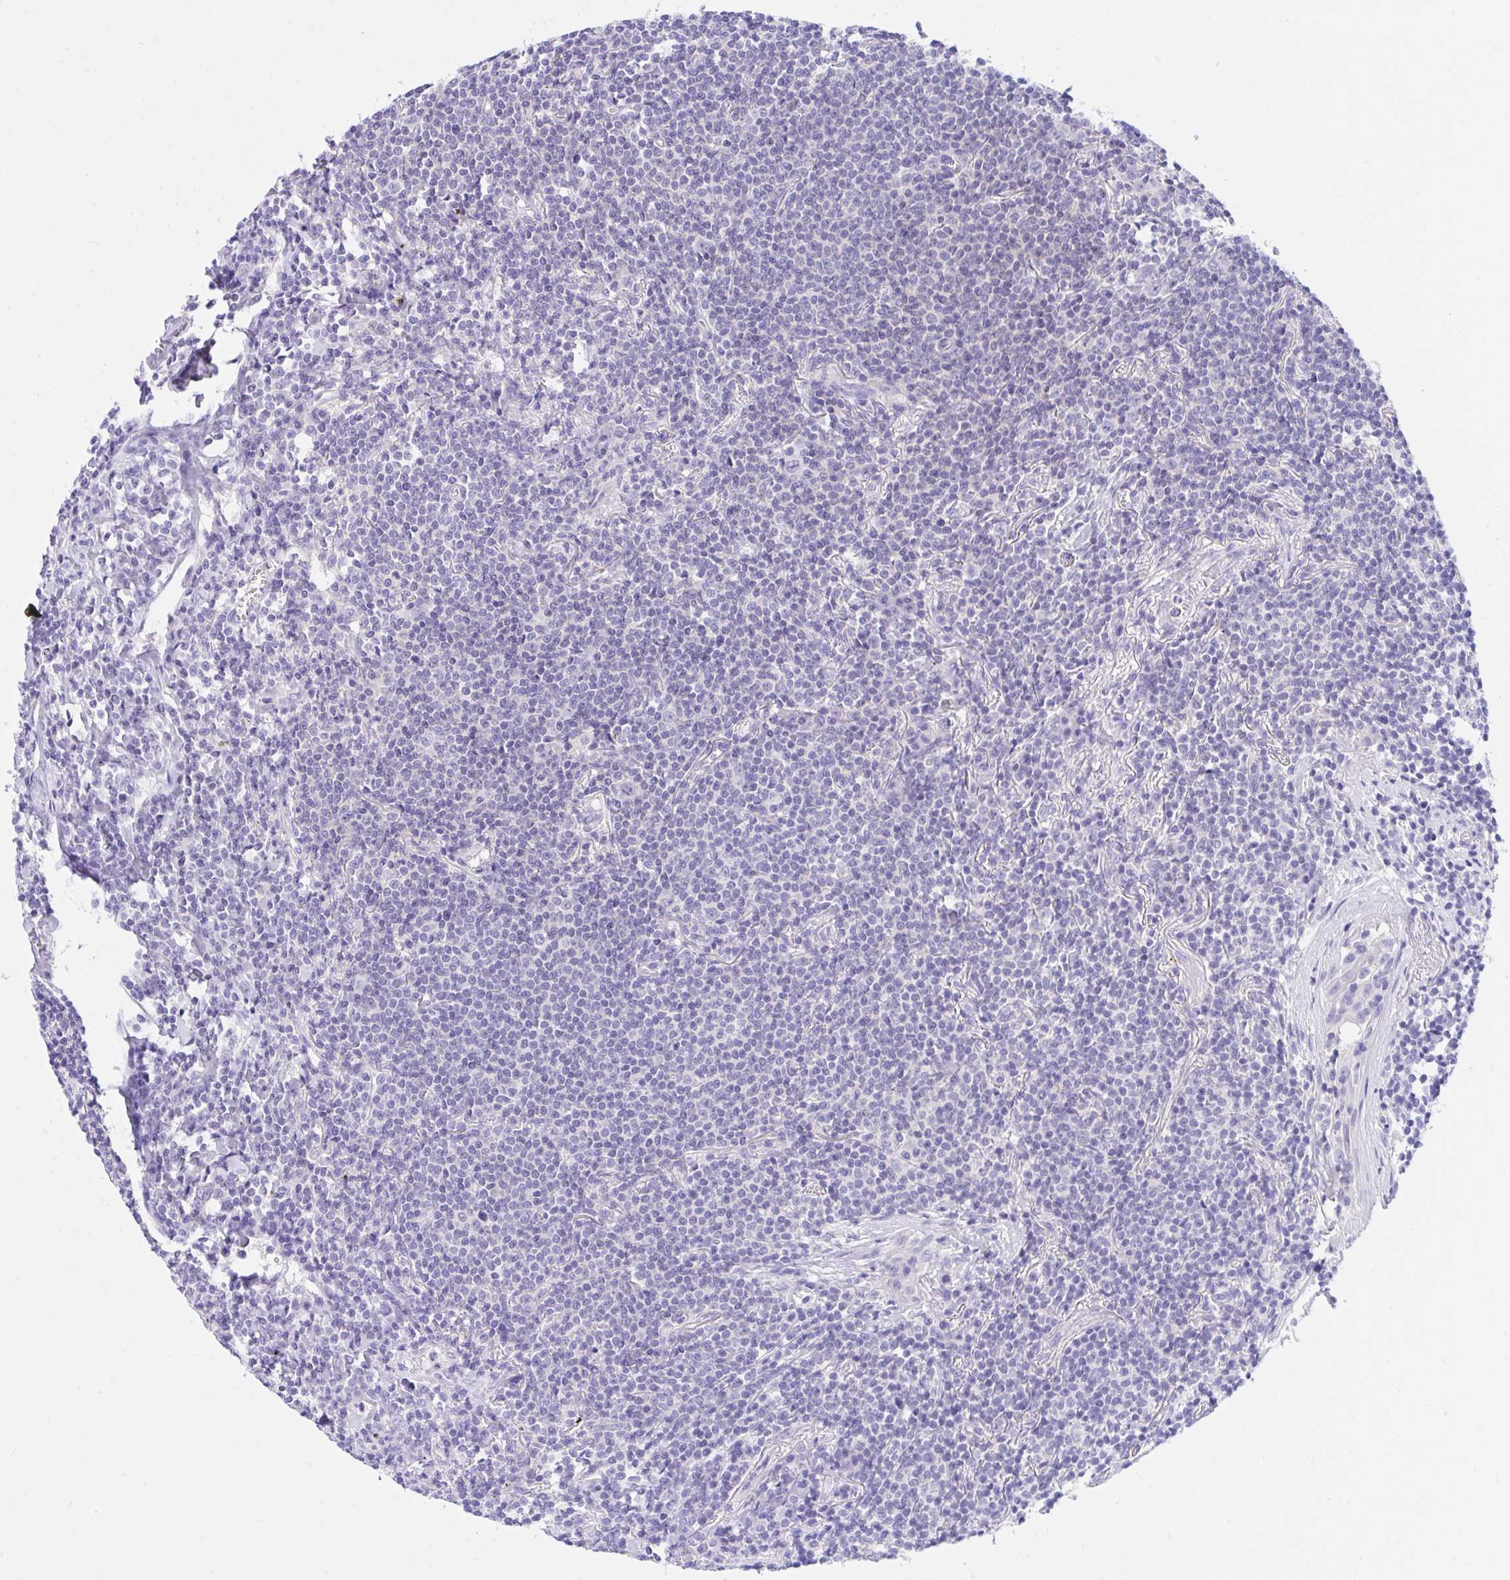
{"staining": {"intensity": "negative", "quantity": "none", "location": "none"}, "tissue": "lymphoma", "cell_type": "Tumor cells", "image_type": "cancer", "snomed": [{"axis": "morphology", "description": "Malignant lymphoma, non-Hodgkin's type, Low grade"}, {"axis": "topography", "description": "Lung"}], "caption": "Micrograph shows no protein positivity in tumor cells of lymphoma tissue. (Immunohistochemistry, brightfield microscopy, high magnification).", "gene": "TLN2", "patient": {"sex": "female", "age": 71}}